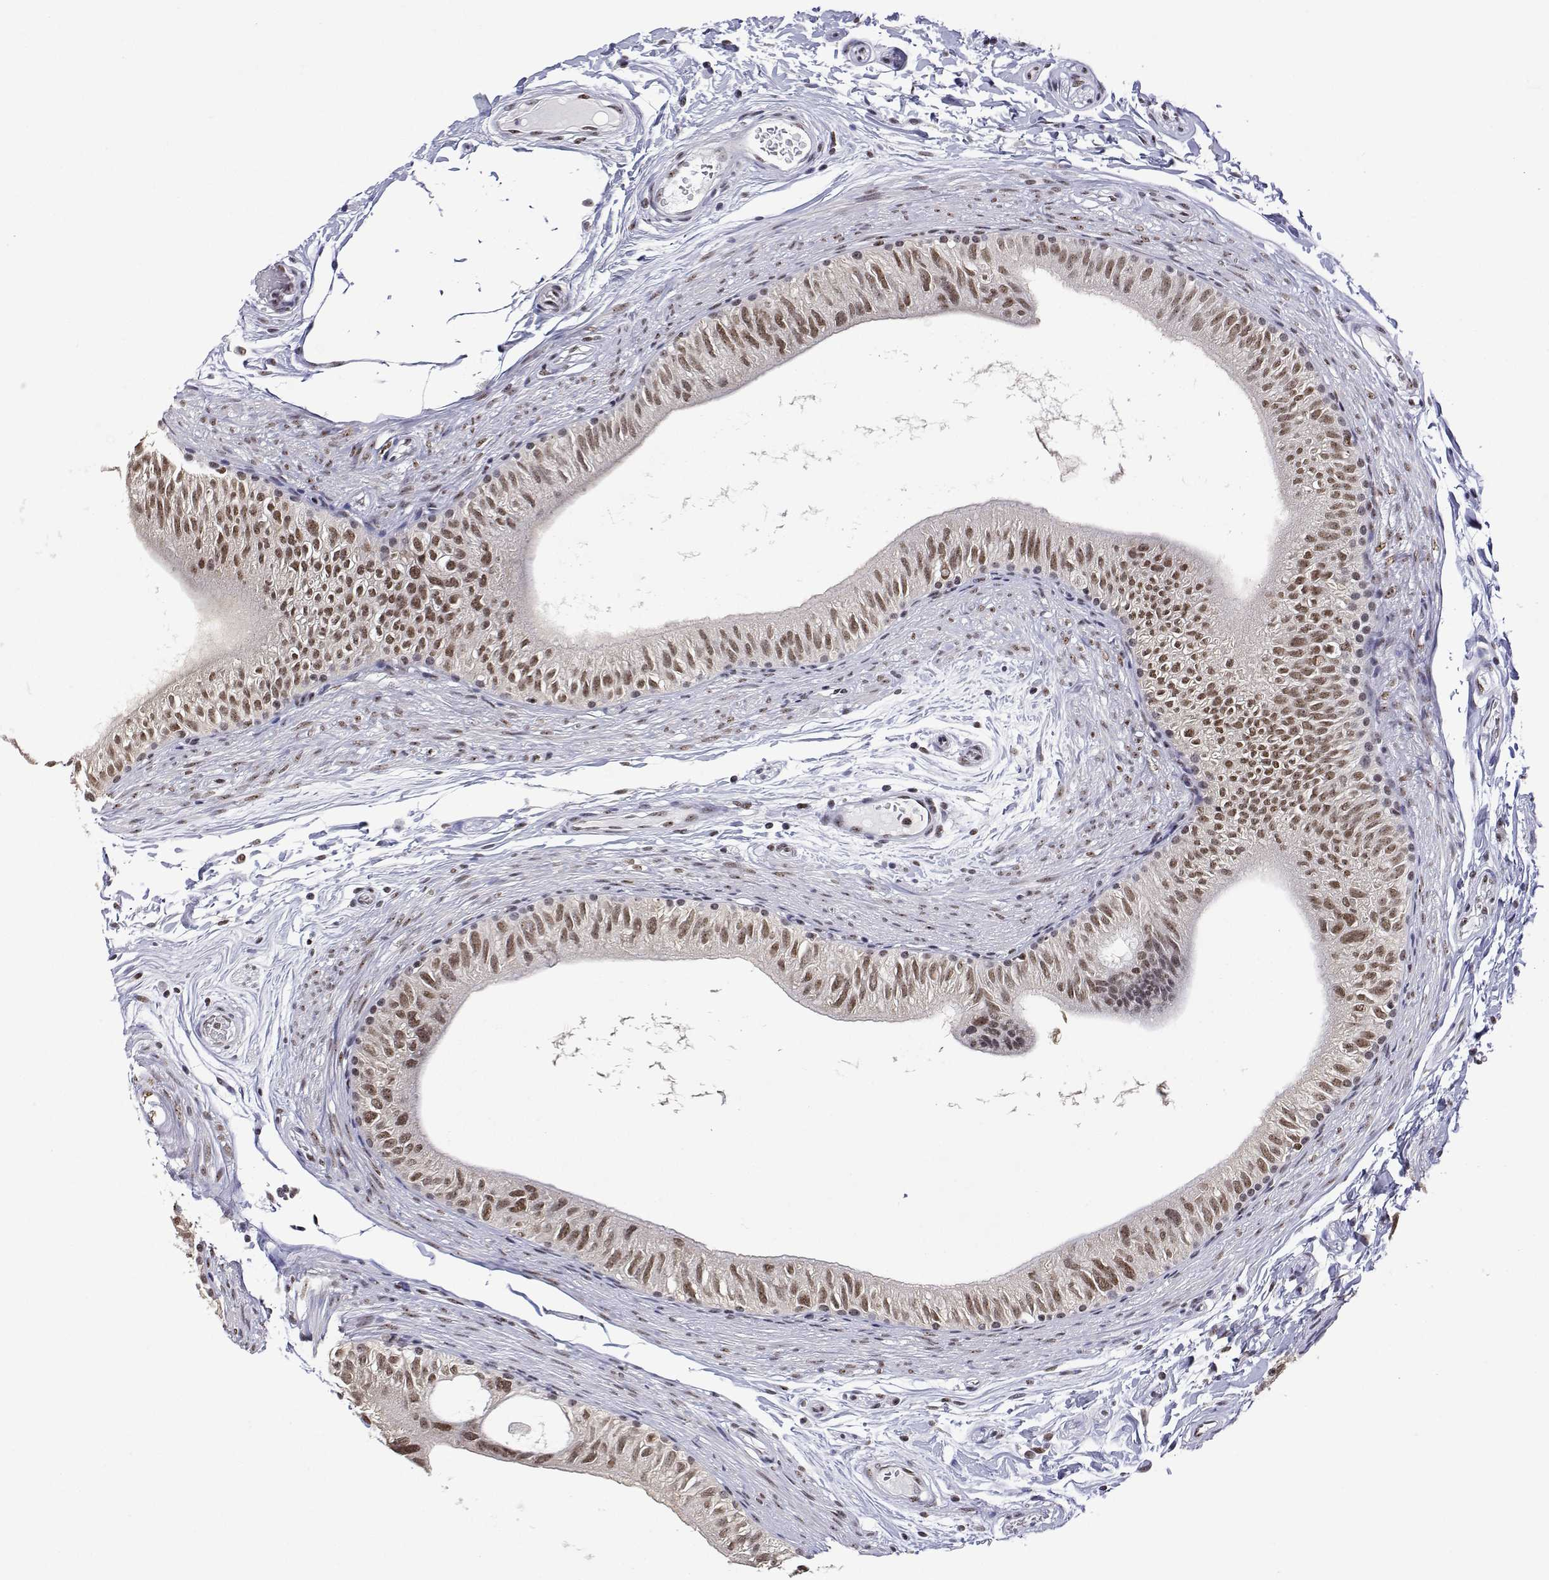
{"staining": {"intensity": "moderate", "quantity": ">75%", "location": "nuclear"}, "tissue": "epididymis", "cell_type": "Glandular cells", "image_type": "normal", "snomed": [{"axis": "morphology", "description": "Normal tissue, NOS"}, {"axis": "topography", "description": "Epididymis"}], "caption": "Immunohistochemistry (IHC) (DAB (3,3'-diaminobenzidine)) staining of benign human epididymis displays moderate nuclear protein expression in approximately >75% of glandular cells. Using DAB (3,3'-diaminobenzidine) (brown) and hematoxylin (blue) stains, captured at high magnification using brightfield microscopy.", "gene": "ADAR", "patient": {"sex": "male", "age": 36}}